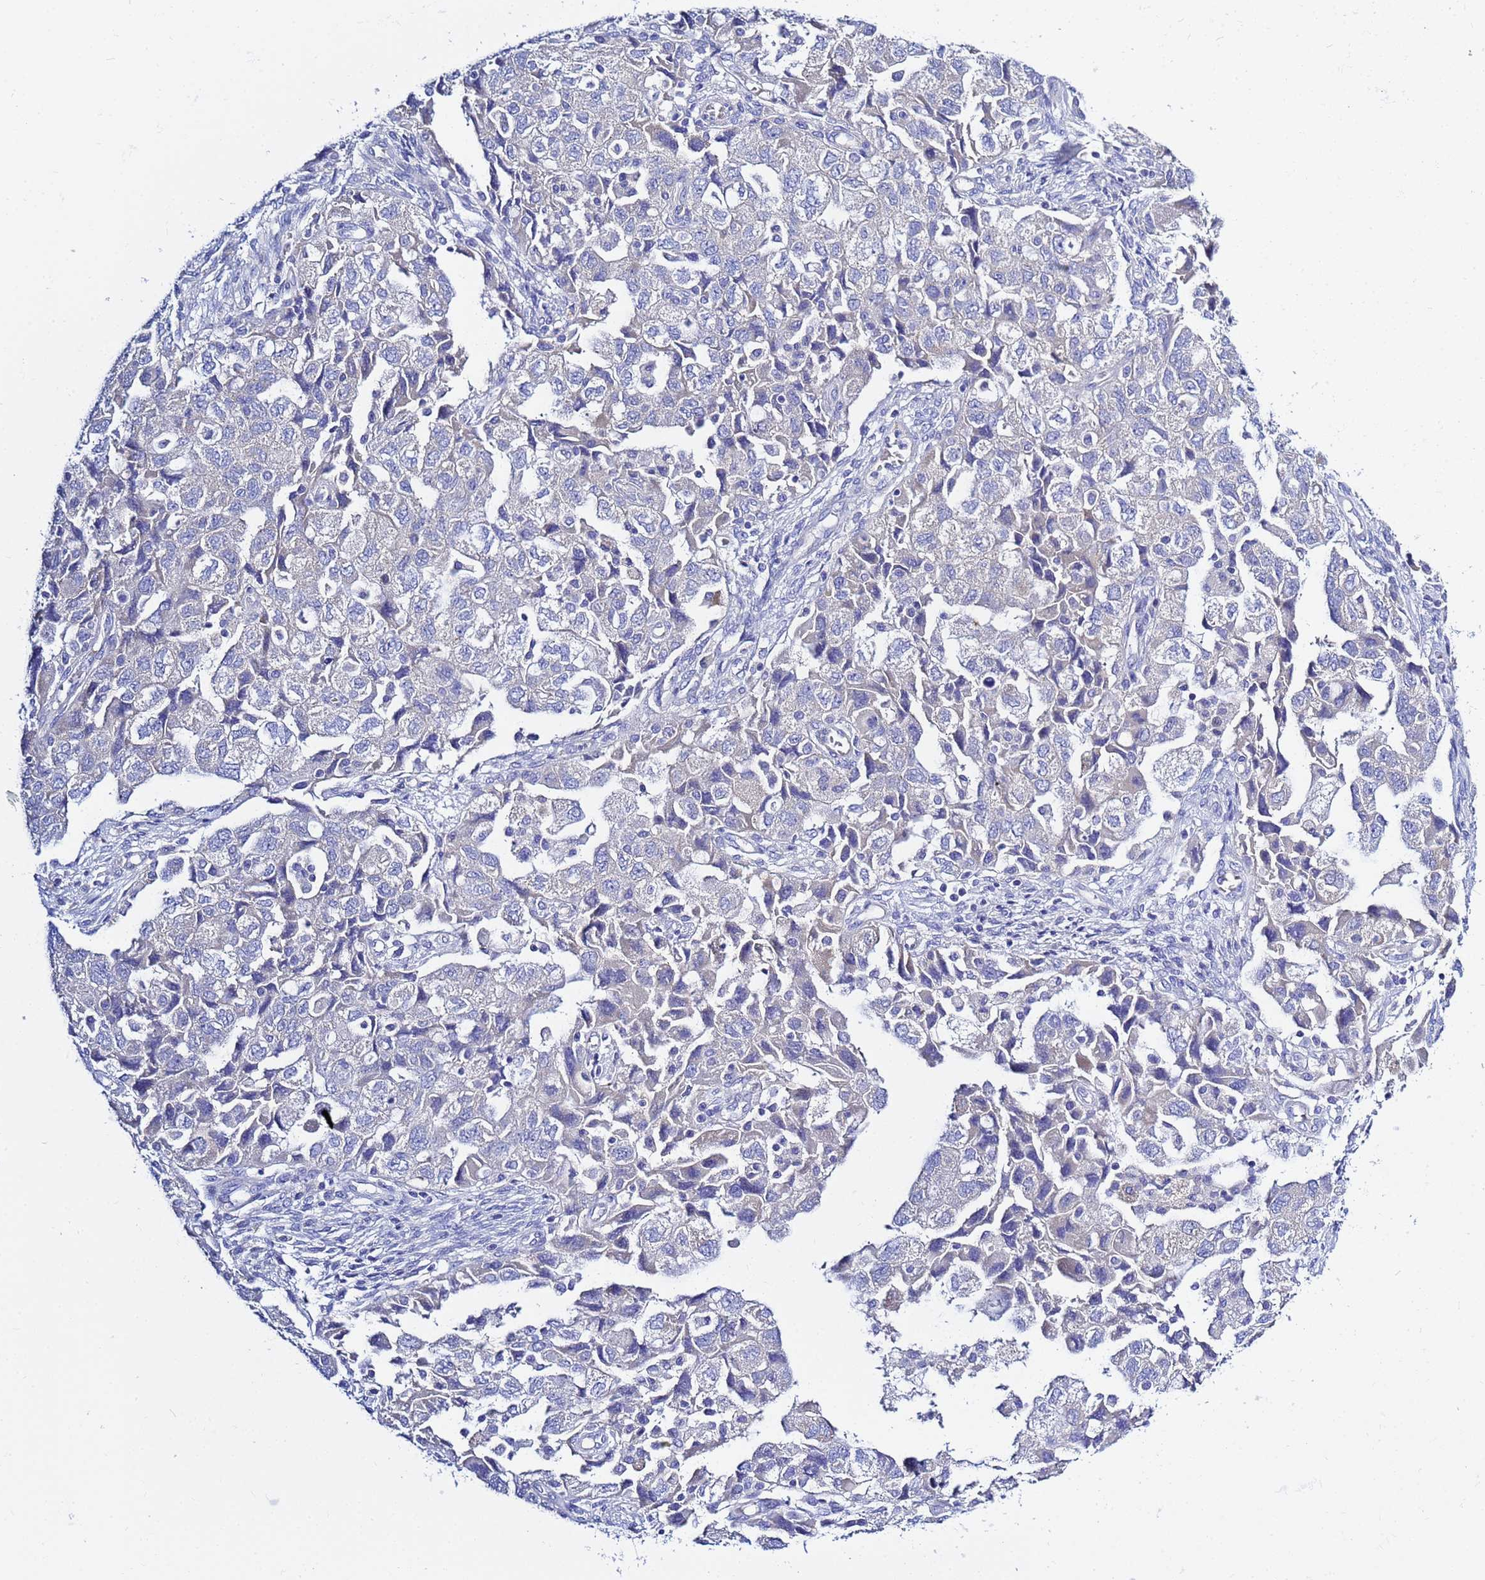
{"staining": {"intensity": "negative", "quantity": "none", "location": "none"}, "tissue": "ovarian cancer", "cell_type": "Tumor cells", "image_type": "cancer", "snomed": [{"axis": "morphology", "description": "Carcinoma, NOS"}, {"axis": "morphology", "description": "Cystadenocarcinoma, serous, NOS"}, {"axis": "topography", "description": "Ovary"}], "caption": "Ovarian cancer (serous cystadenocarcinoma) was stained to show a protein in brown. There is no significant positivity in tumor cells.", "gene": "USP18", "patient": {"sex": "female", "age": 69}}